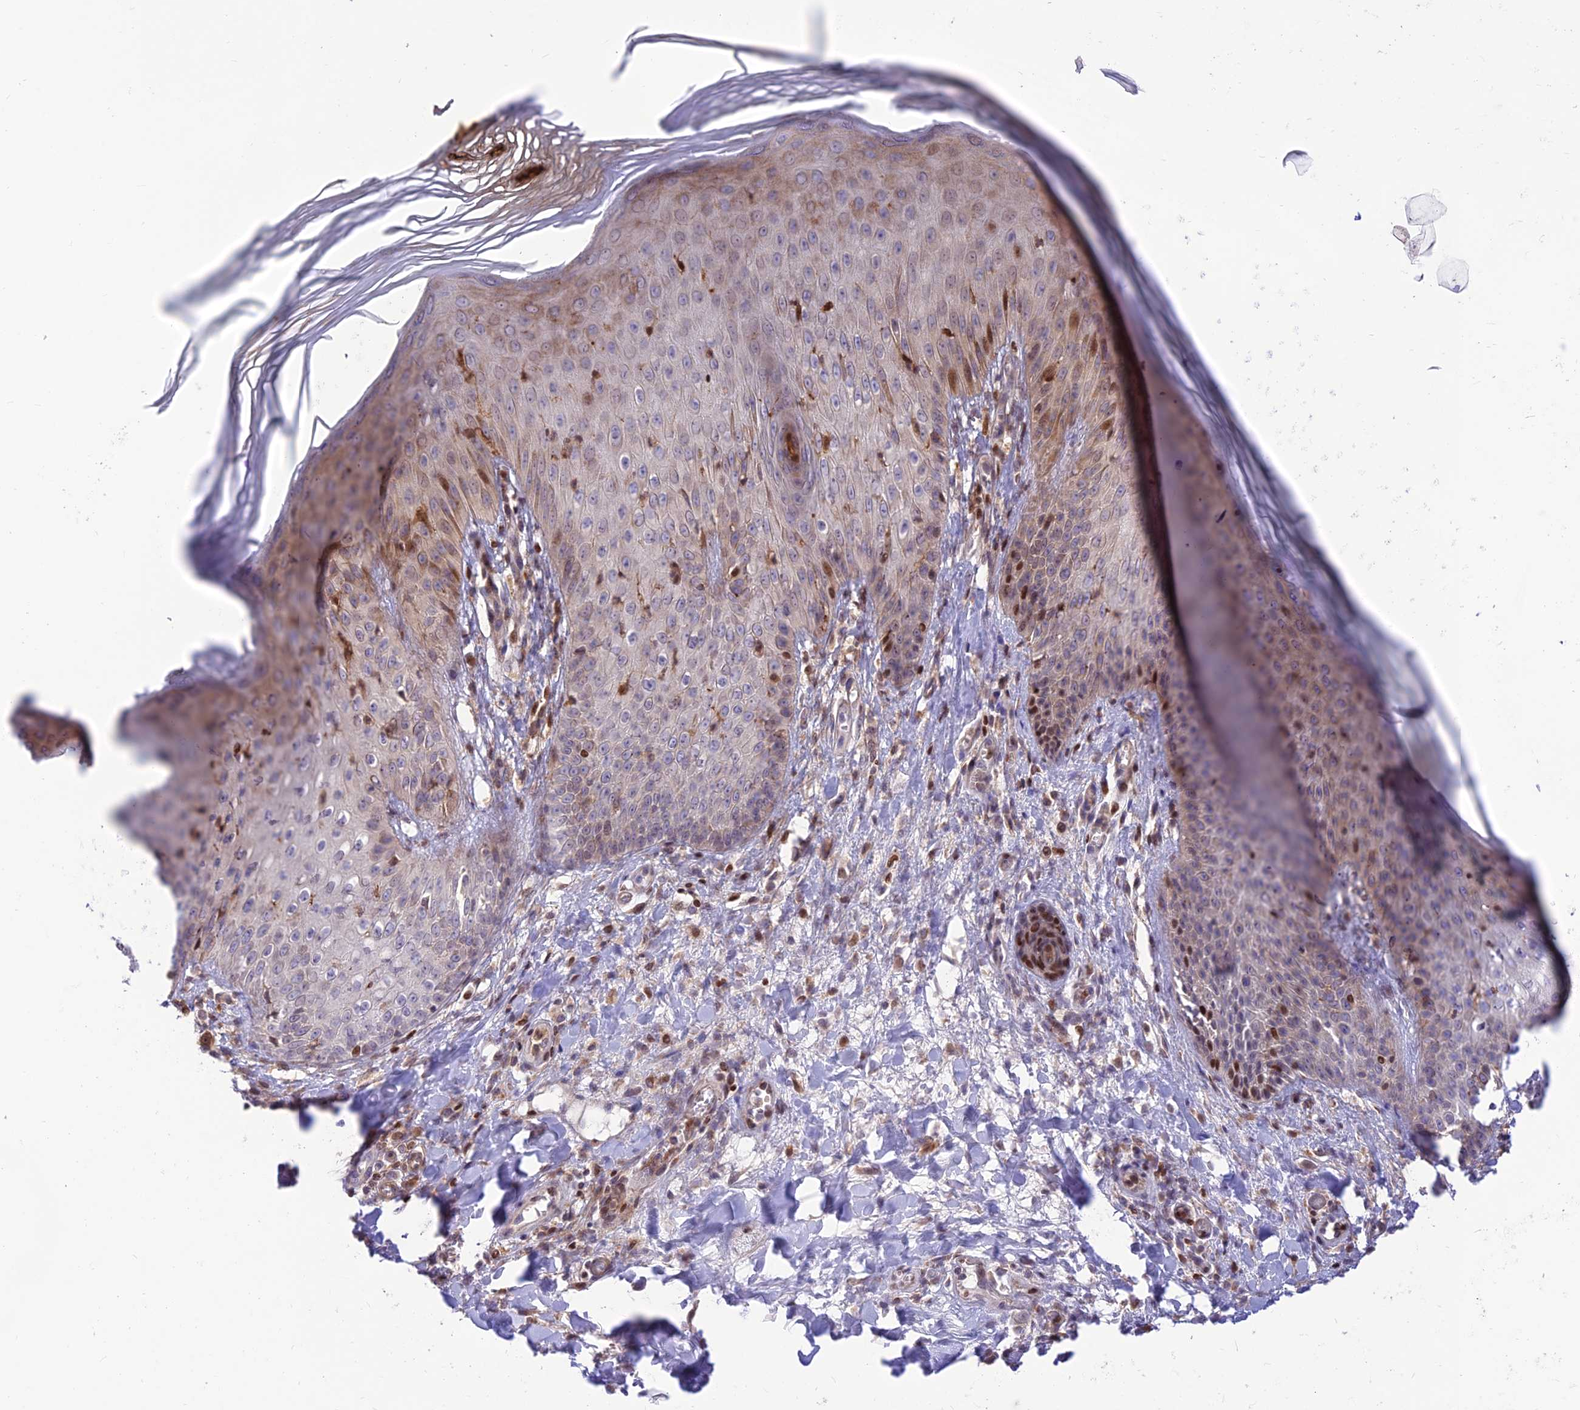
{"staining": {"intensity": "moderate", "quantity": "<25%", "location": "nuclear"}, "tissue": "skin", "cell_type": "Epidermal cells", "image_type": "normal", "snomed": [{"axis": "morphology", "description": "Normal tissue, NOS"}, {"axis": "morphology", "description": "Inflammation, NOS"}, {"axis": "topography", "description": "Soft tissue"}, {"axis": "topography", "description": "Anal"}], "caption": "The immunohistochemical stain highlights moderate nuclear expression in epidermal cells of unremarkable skin. The staining is performed using DAB (3,3'-diaminobenzidine) brown chromogen to label protein expression. The nuclei are counter-stained blue using hematoxylin.", "gene": "FAM186B", "patient": {"sex": "female", "age": 15}}